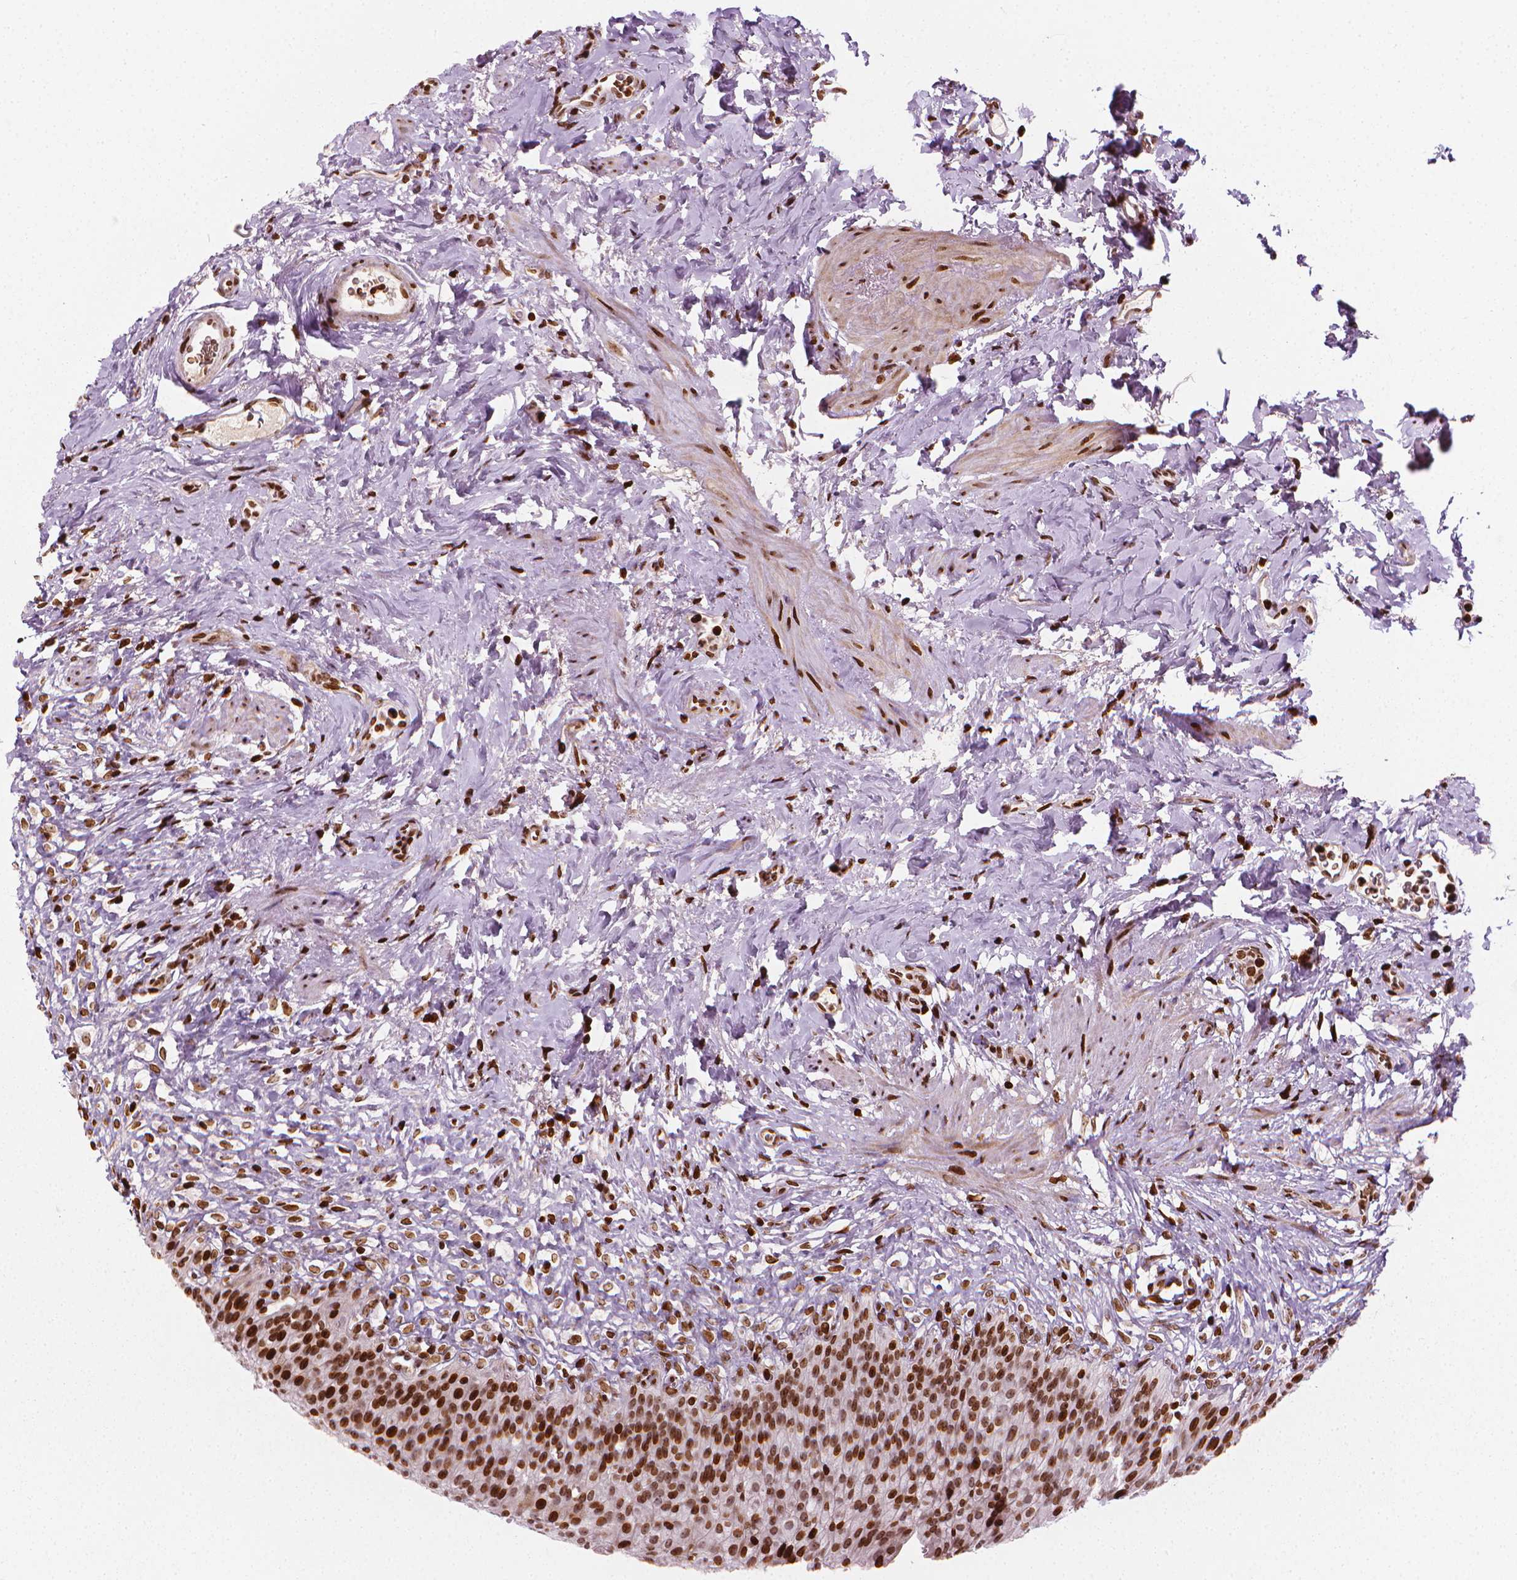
{"staining": {"intensity": "strong", "quantity": ">75%", "location": "nuclear"}, "tissue": "urinary bladder", "cell_type": "Urothelial cells", "image_type": "normal", "snomed": [{"axis": "morphology", "description": "Normal tissue, NOS"}, {"axis": "topography", "description": "Urinary bladder"}, {"axis": "topography", "description": "Prostate"}], "caption": "High-magnification brightfield microscopy of benign urinary bladder stained with DAB (3,3'-diaminobenzidine) (brown) and counterstained with hematoxylin (blue). urothelial cells exhibit strong nuclear expression is identified in about>75% of cells.", "gene": "PIP4K2A", "patient": {"sex": "male", "age": 76}}